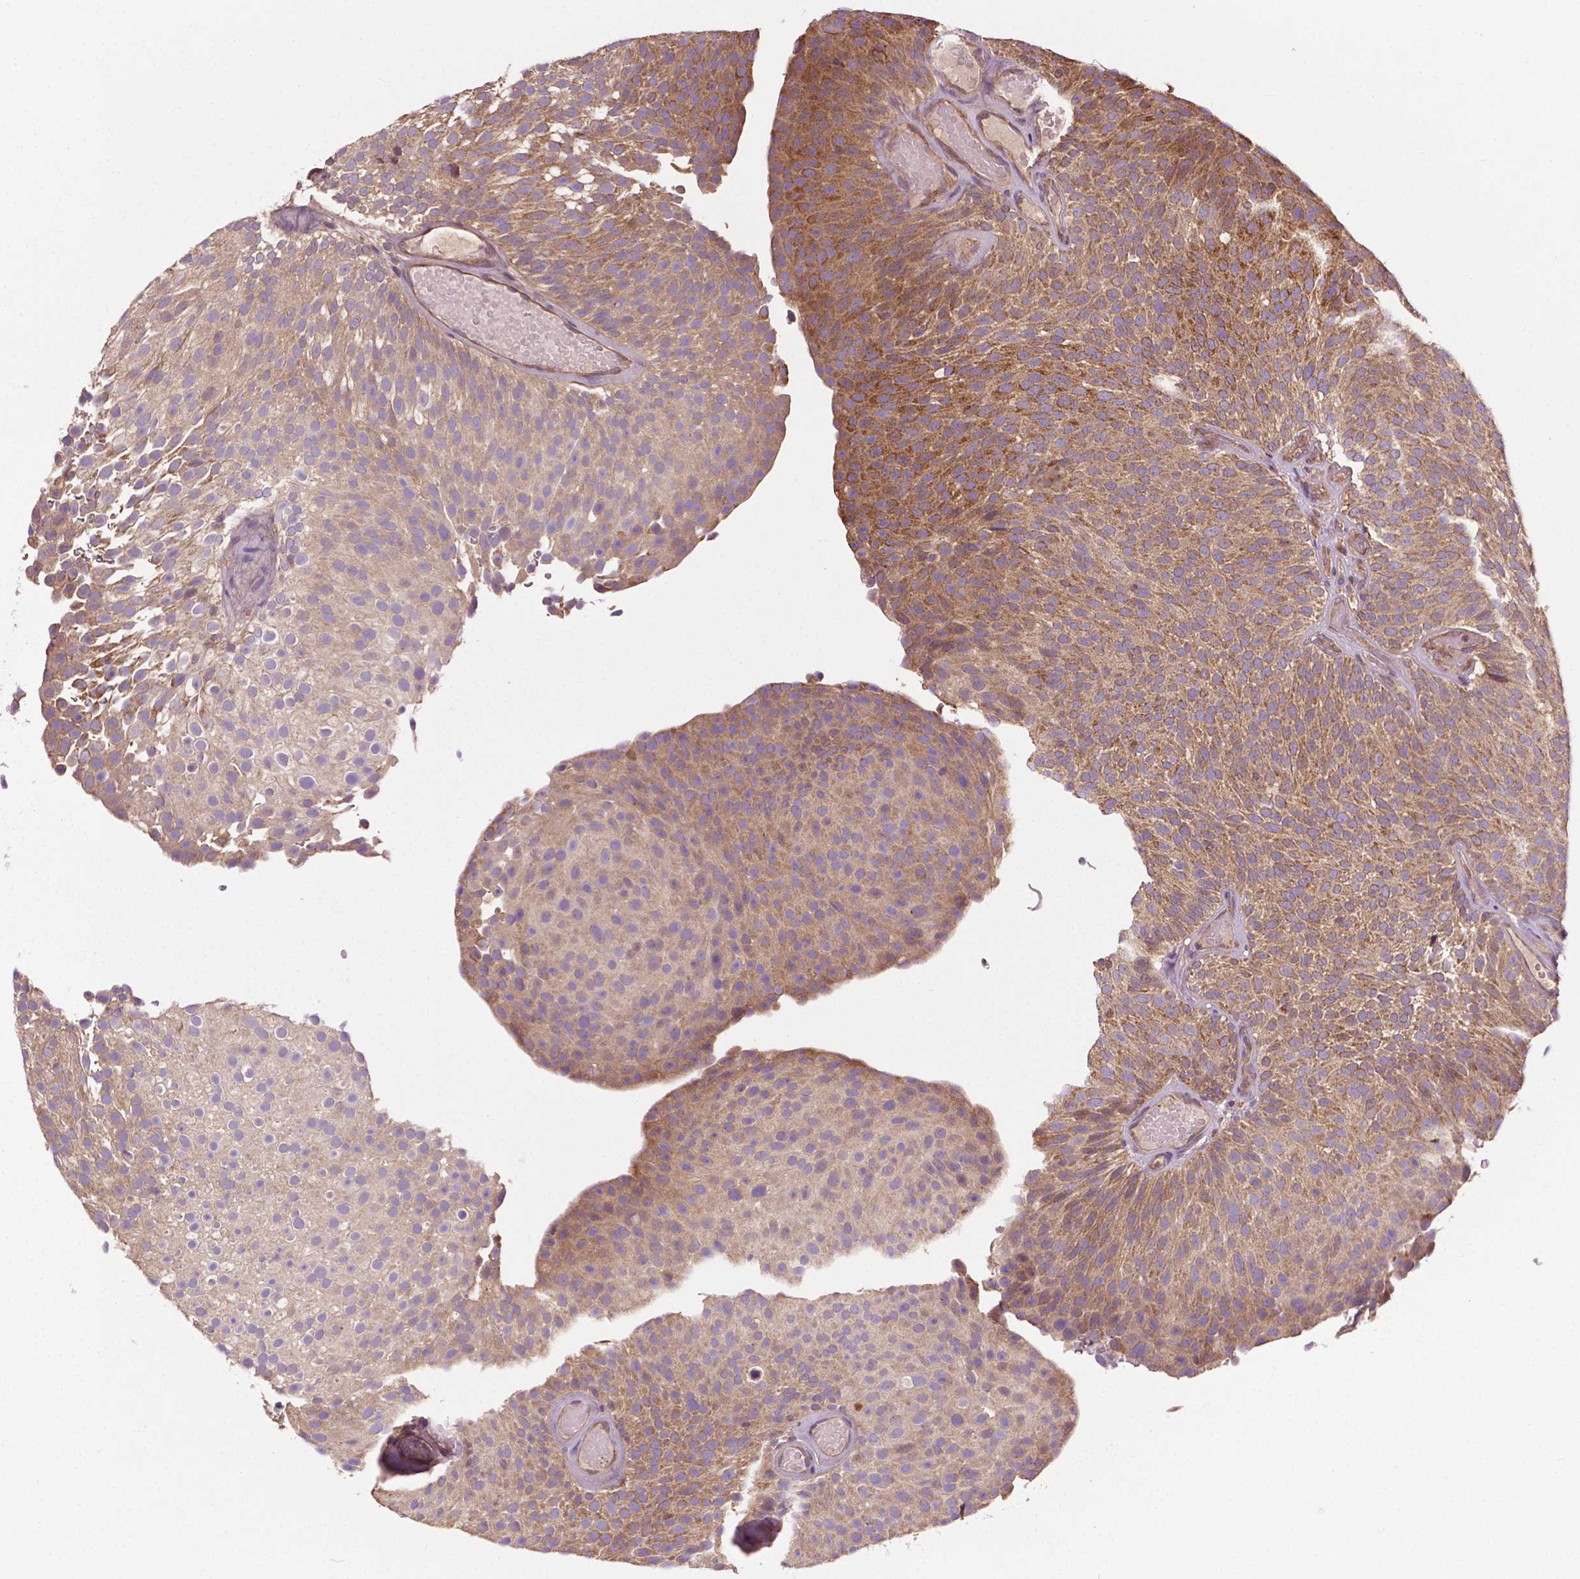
{"staining": {"intensity": "moderate", "quantity": "25%-75%", "location": "cytoplasmic/membranous"}, "tissue": "urothelial cancer", "cell_type": "Tumor cells", "image_type": "cancer", "snomed": [{"axis": "morphology", "description": "Urothelial carcinoma, Low grade"}, {"axis": "topography", "description": "Urinary bladder"}], "caption": "There is medium levels of moderate cytoplasmic/membranous expression in tumor cells of low-grade urothelial carcinoma, as demonstrated by immunohistochemical staining (brown color).", "gene": "GJA9", "patient": {"sex": "male", "age": 78}}